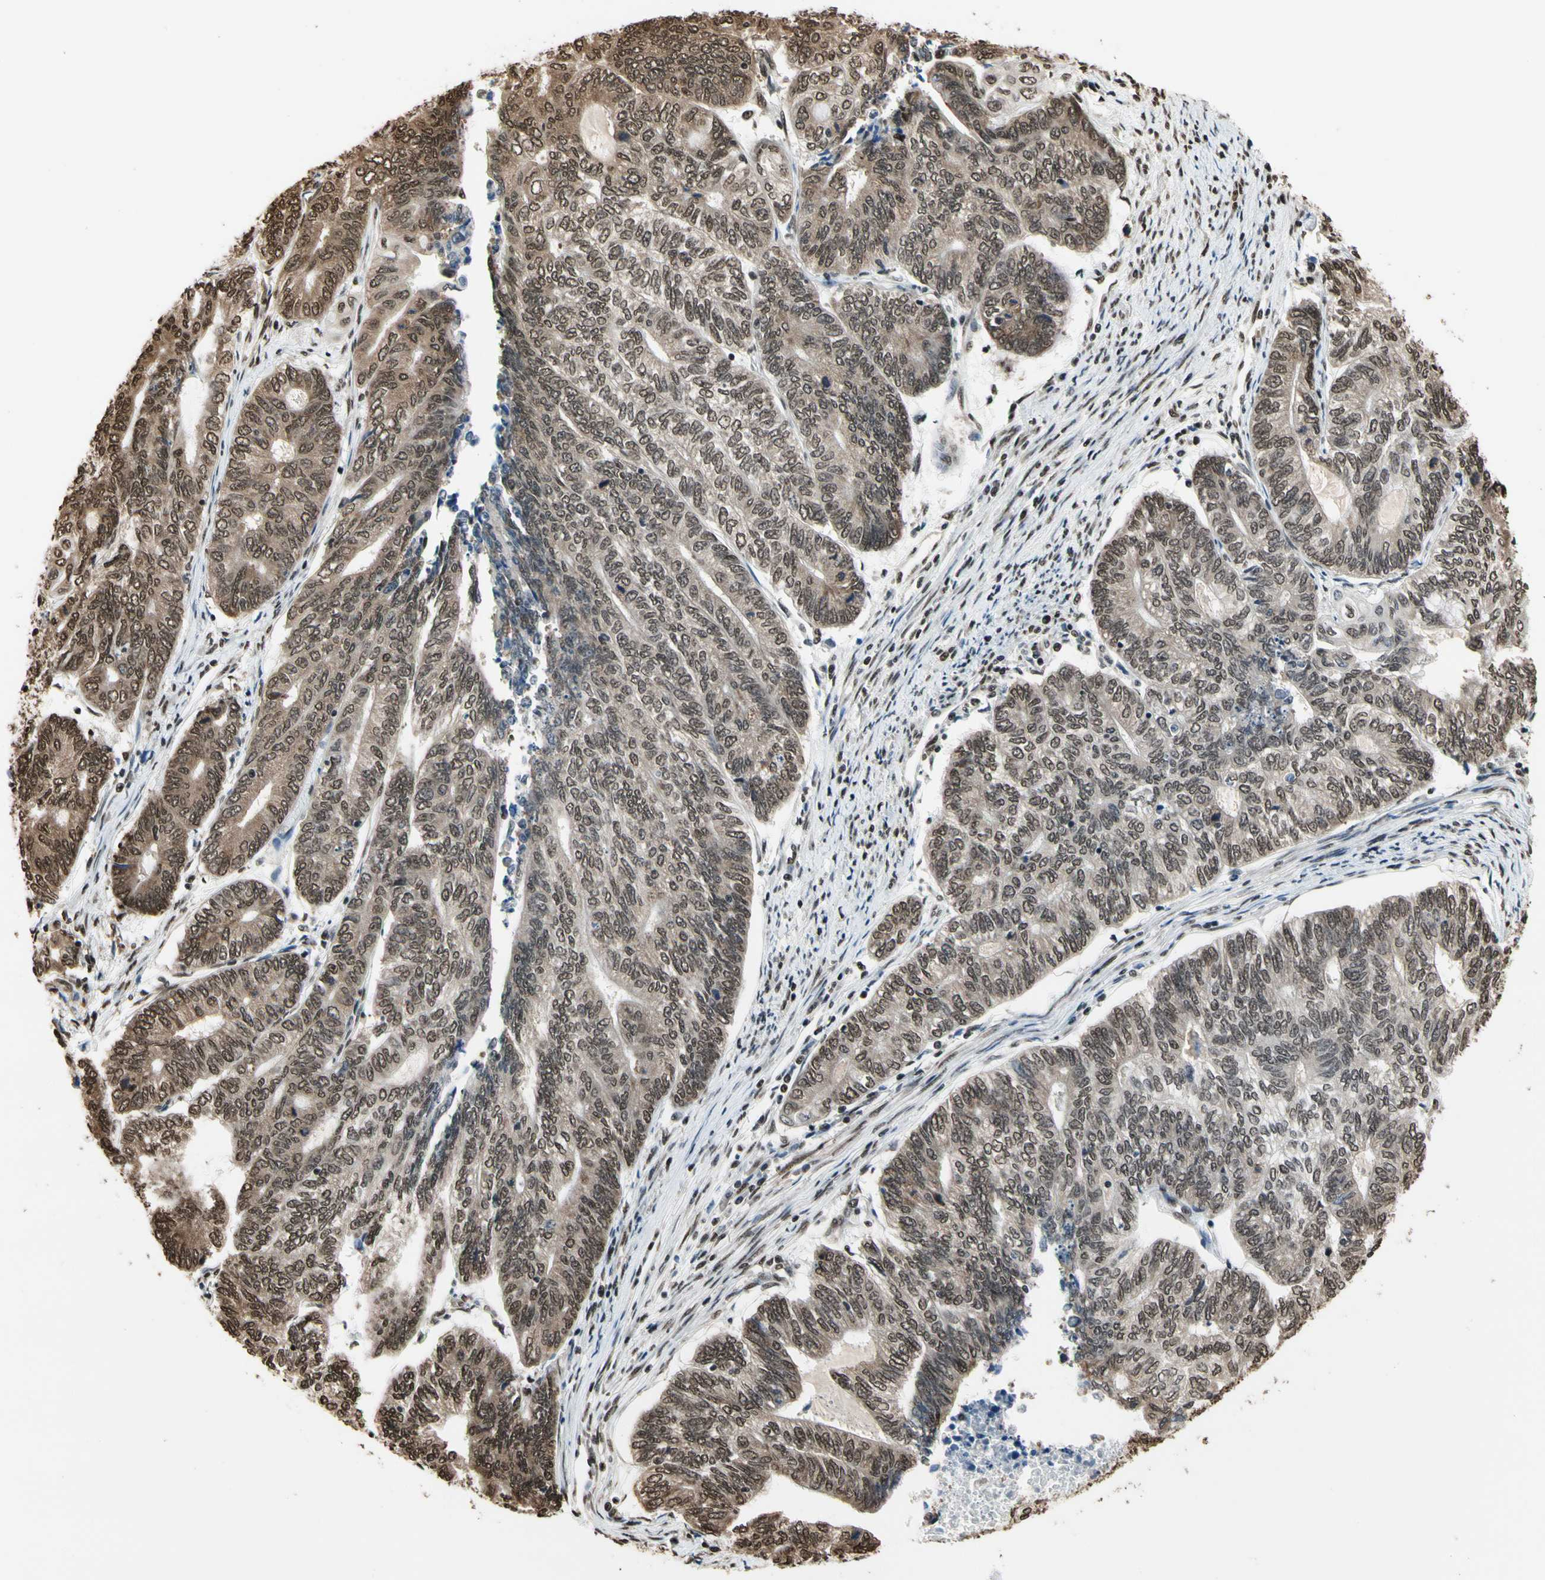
{"staining": {"intensity": "moderate", "quantity": ">75%", "location": "nuclear"}, "tissue": "endometrial cancer", "cell_type": "Tumor cells", "image_type": "cancer", "snomed": [{"axis": "morphology", "description": "Adenocarcinoma, NOS"}, {"axis": "topography", "description": "Uterus"}, {"axis": "topography", "description": "Endometrium"}], "caption": "This is a micrograph of IHC staining of endometrial adenocarcinoma, which shows moderate expression in the nuclear of tumor cells.", "gene": "HNRNPK", "patient": {"sex": "female", "age": 70}}